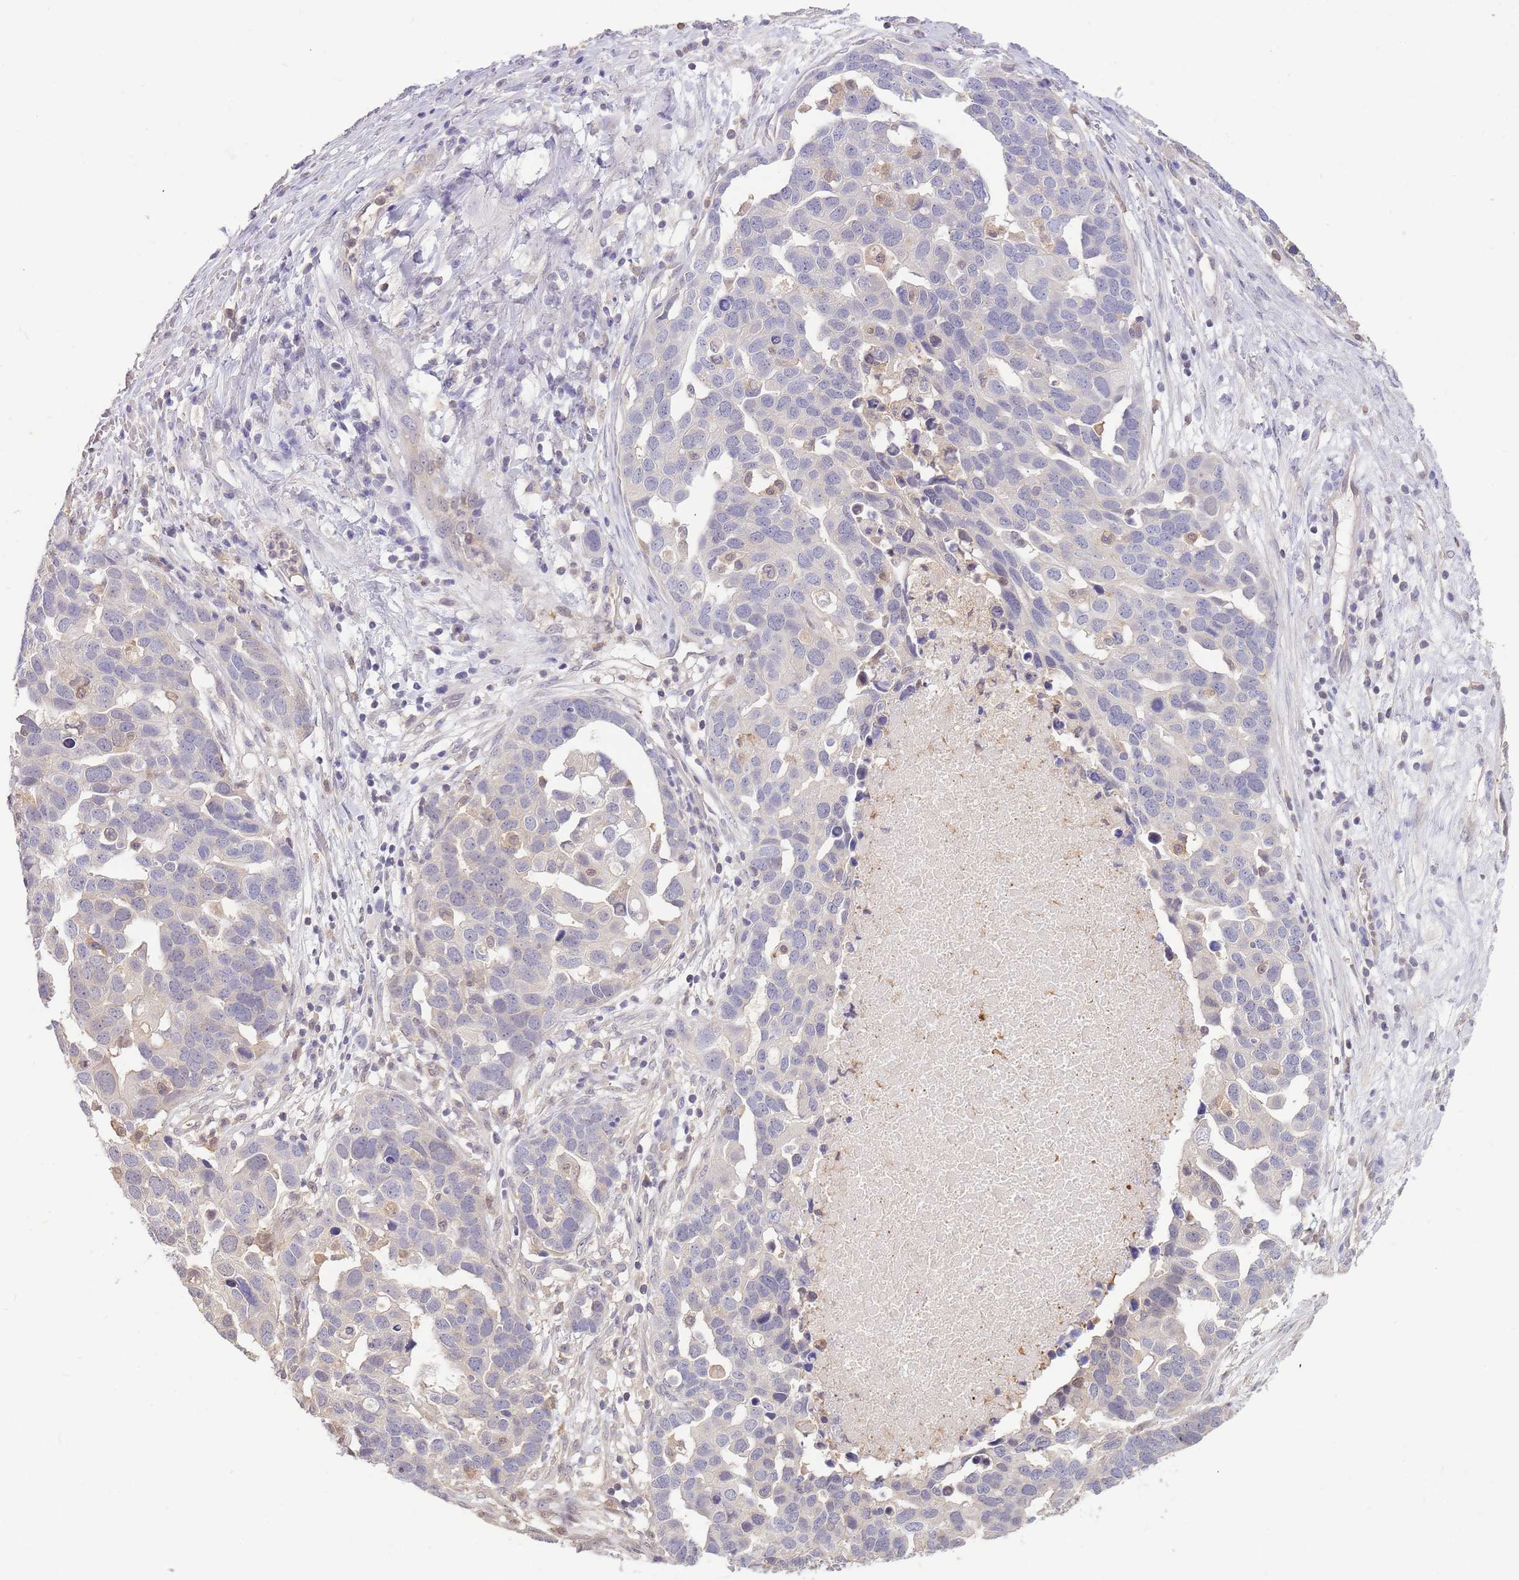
{"staining": {"intensity": "negative", "quantity": "none", "location": "none"}, "tissue": "ovarian cancer", "cell_type": "Tumor cells", "image_type": "cancer", "snomed": [{"axis": "morphology", "description": "Cystadenocarcinoma, serous, NOS"}, {"axis": "topography", "description": "Ovary"}], "caption": "The immunohistochemistry (IHC) photomicrograph has no significant expression in tumor cells of ovarian cancer (serous cystadenocarcinoma) tissue.", "gene": "AP5S1", "patient": {"sex": "female", "age": 54}}